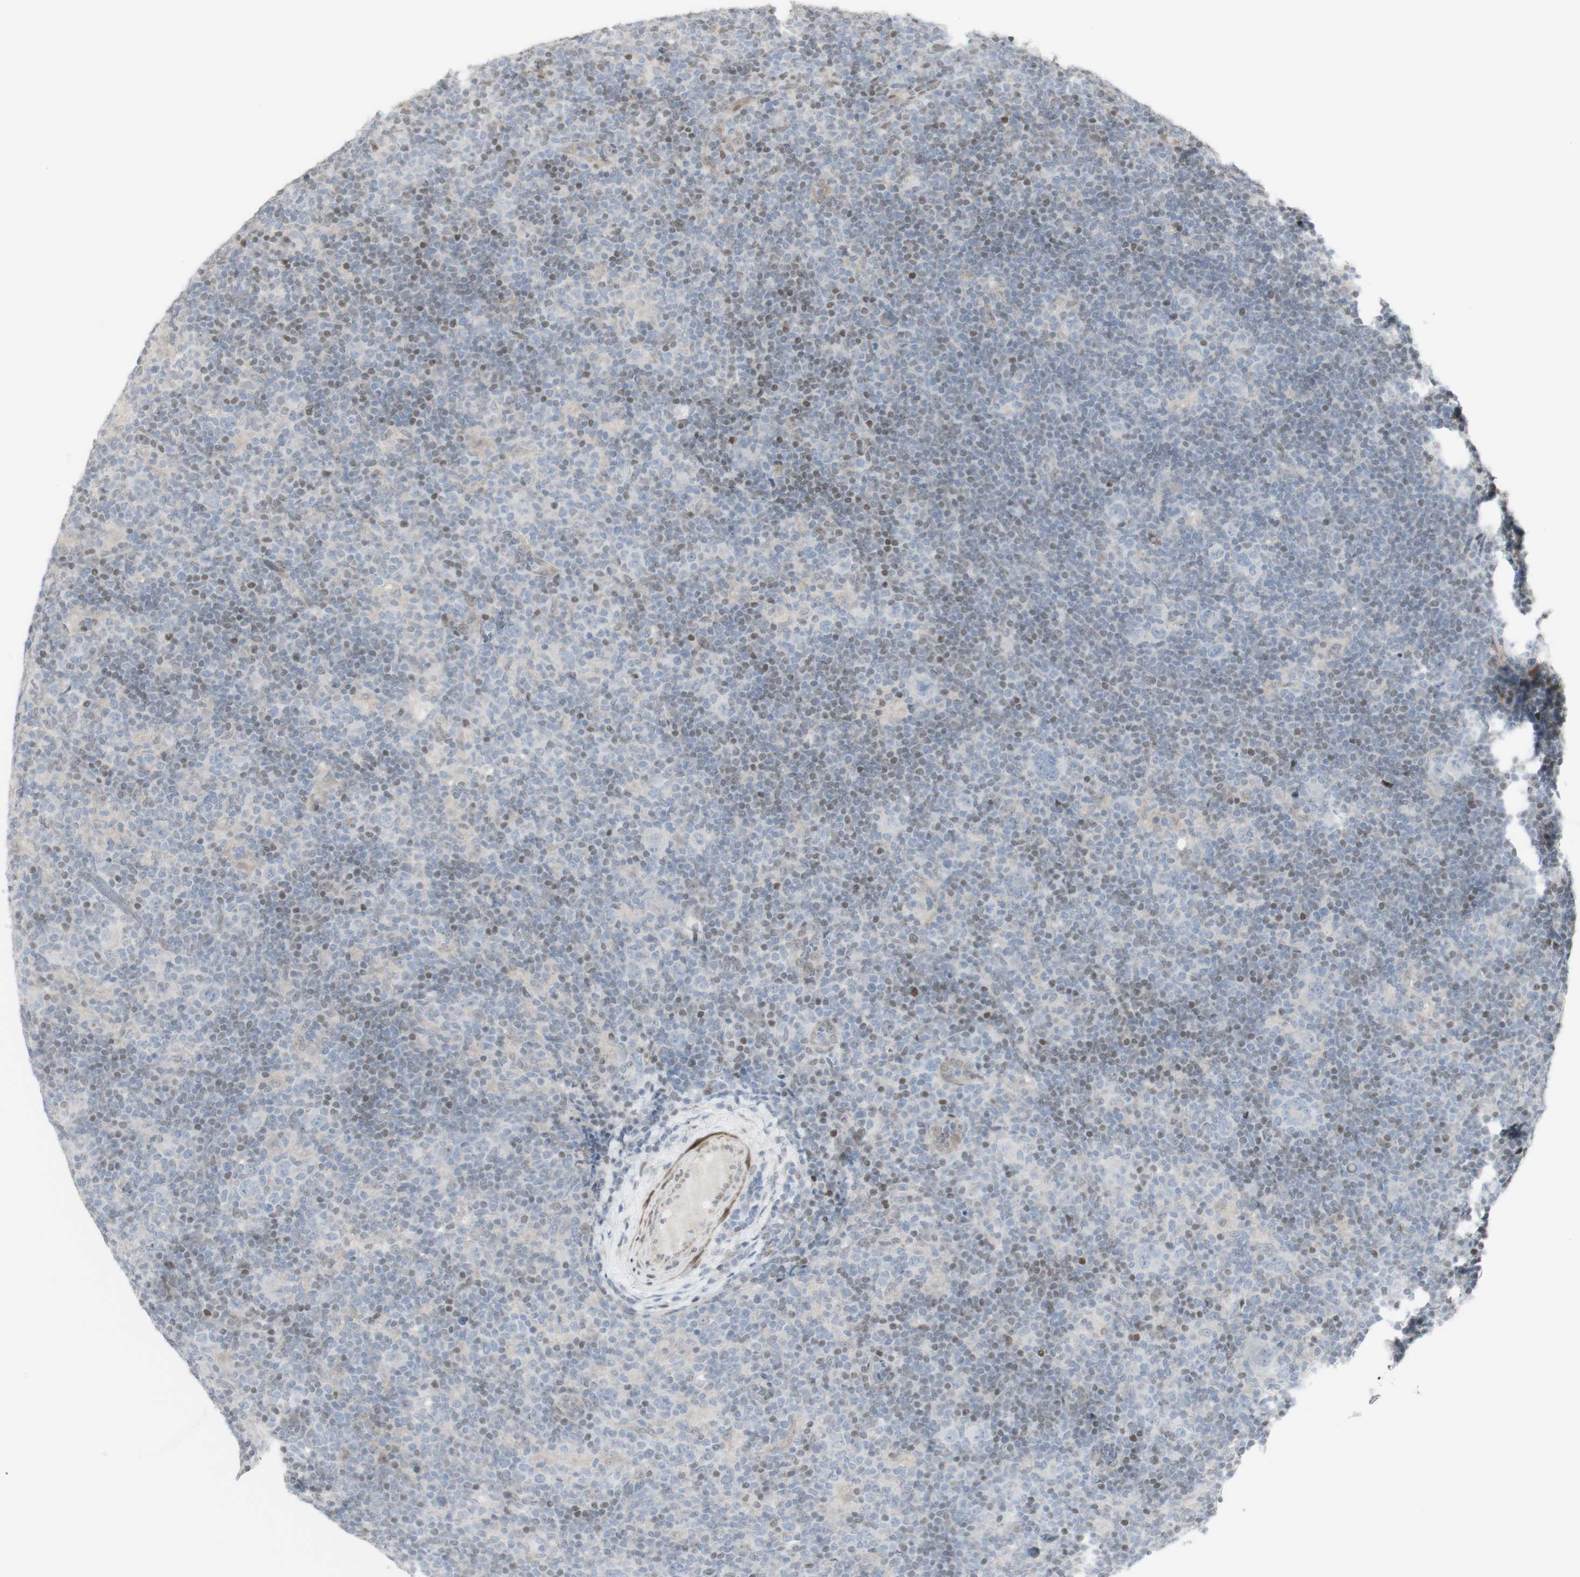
{"staining": {"intensity": "negative", "quantity": "none", "location": "none"}, "tissue": "lymphoma", "cell_type": "Tumor cells", "image_type": "cancer", "snomed": [{"axis": "morphology", "description": "Hodgkin's disease, NOS"}, {"axis": "topography", "description": "Lymph node"}], "caption": "A high-resolution photomicrograph shows IHC staining of lymphoma, which displays no significant positivity in tumor cells.", "gene": "C1orf116", "patient": {"sex": "female", "age": 57}}